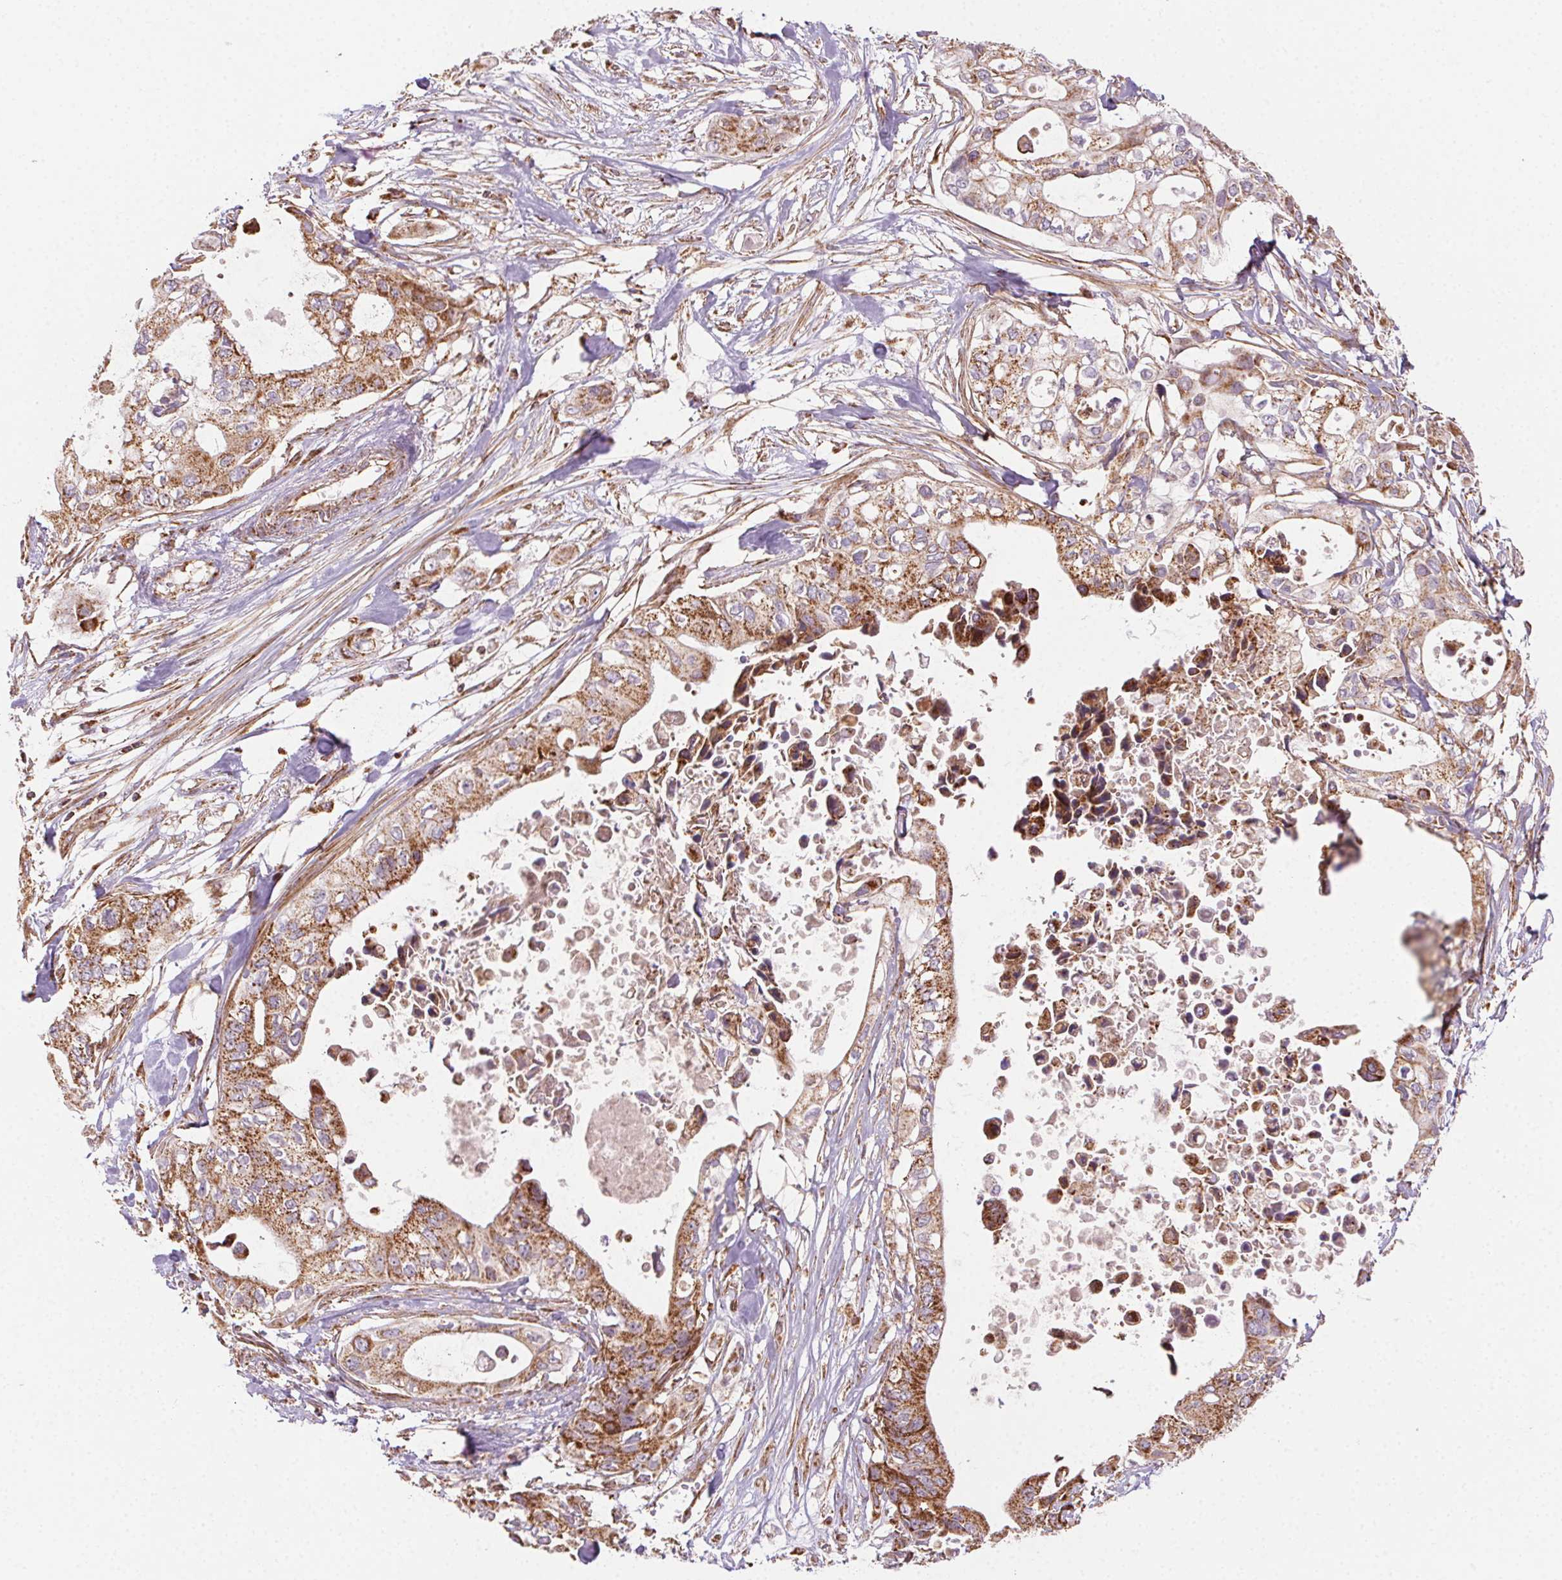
{"staining": {"intensity": "moderate", "quantity": ">75%", "location": "cytoplasmic/membranous"}, "tissue": "pancreatic cancer", "cell_type": "Tumor cells", "image_type": "cancer", "snomed": [{"axis": "morphology", "description": "Adenocarcinoma, NOS"}, {"axis": "topography", "description": "Pancreas"}], "caption": "This image demonstrates pancreatic cancer (adenocarcinoma) stained with IHC to label a protein in brown. The cytoplasmic/membranous of tumor cells show moderate positivity for the protein. Nuclei are counter-stained blue.", "gene": "CLPB", "patient": {"sex": "female", "age": 63}}